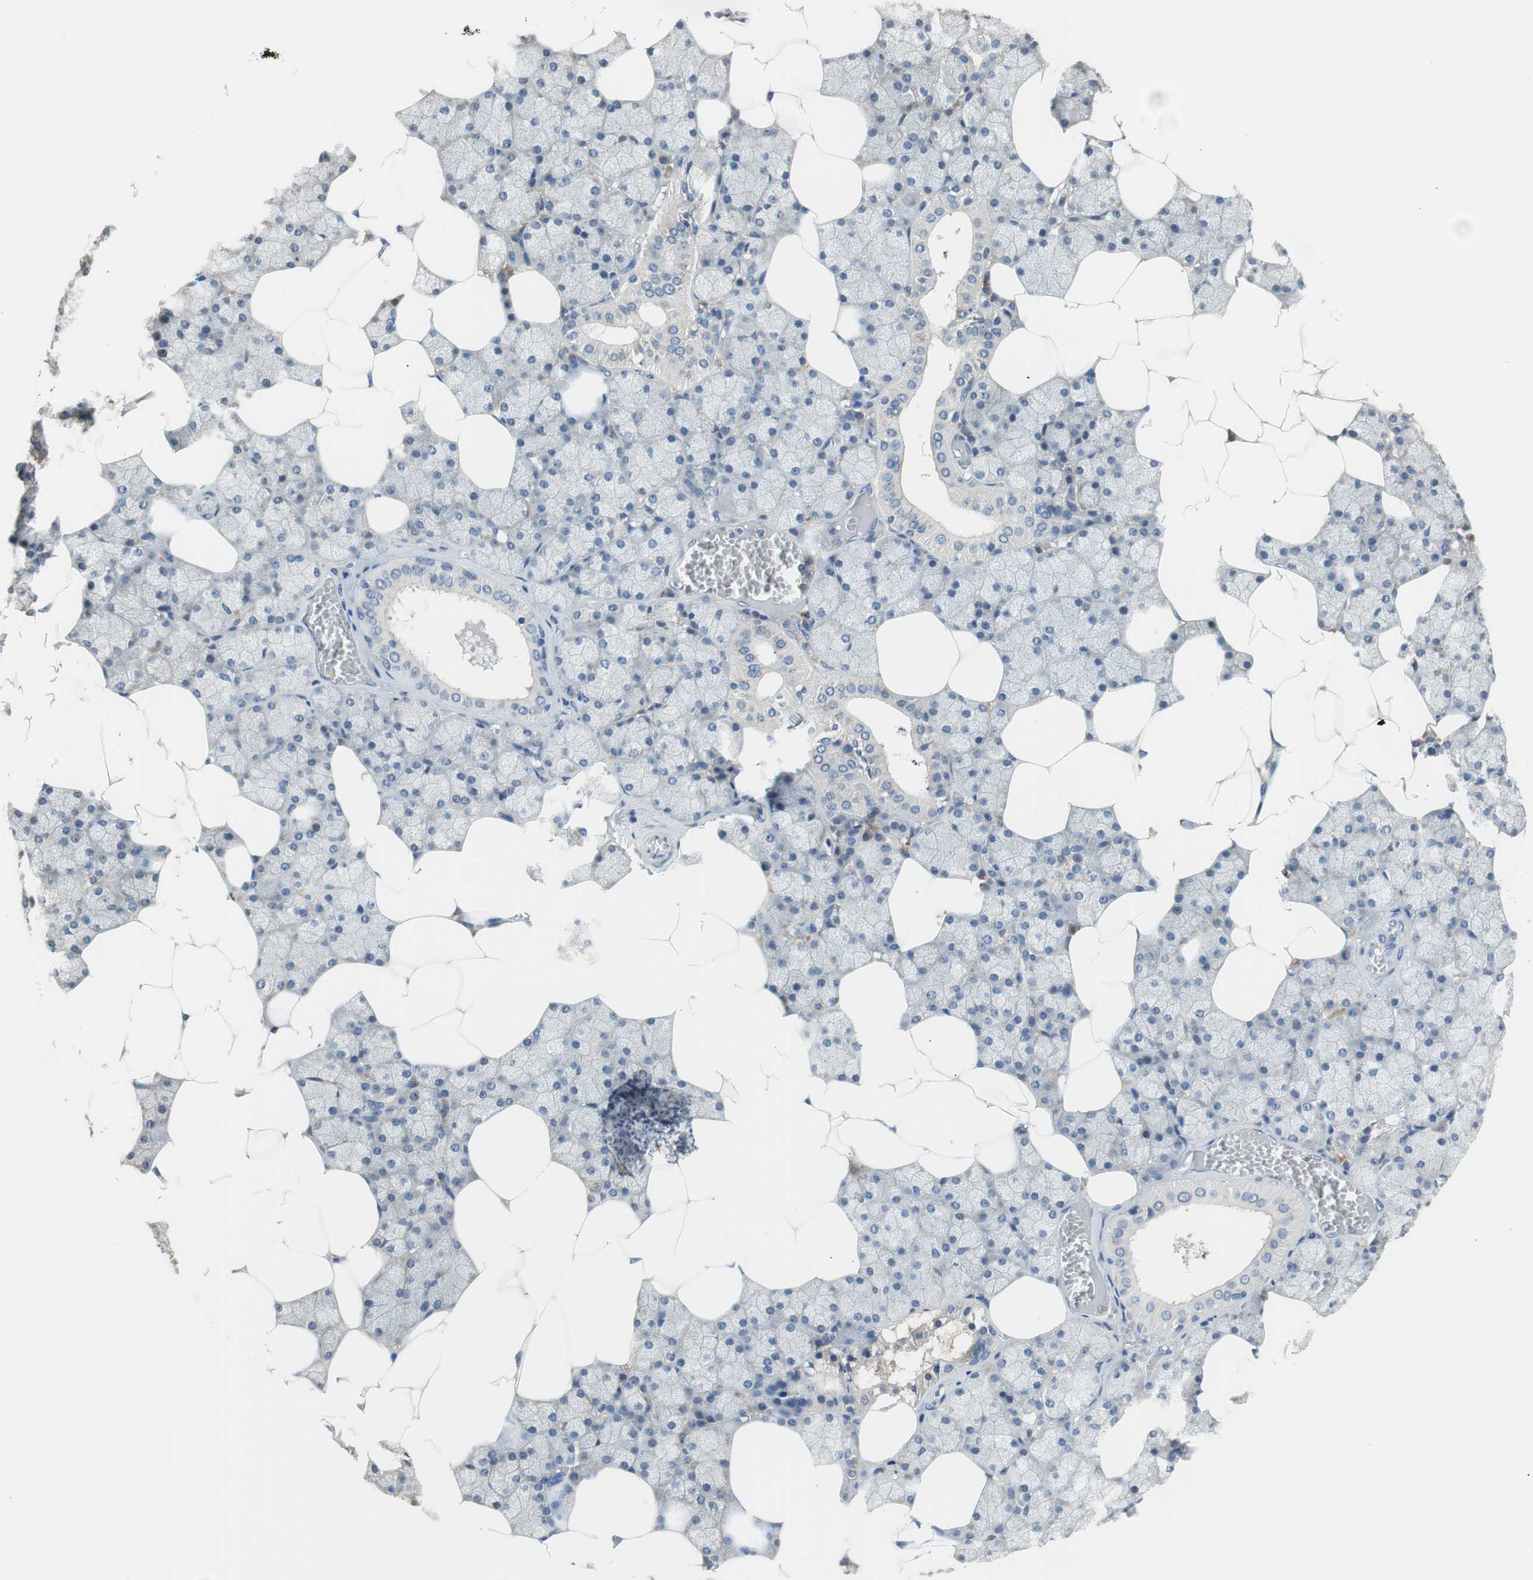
{"staining": {"intensity": "weak", "quantity": "25%-75%", "location": "cytoplasmic/membranous"}, "tissue": "salivary gland", "cell_type": "Glandular cells", "image_type": "normal", "snomed": [{"axis": "morphology", "description": "Normal tissue, NOS"}, {"axis": "topography", "description": "Salivary gland"}], "caption": "This is an image of immunohistochemistry (IHC) staining of unremarkable salivary gland, which shows weak expression in the cytoplasmic/membranous of glandular cells.", "gene": "C4A", "patient": {"sex": "male", "age": 62}}